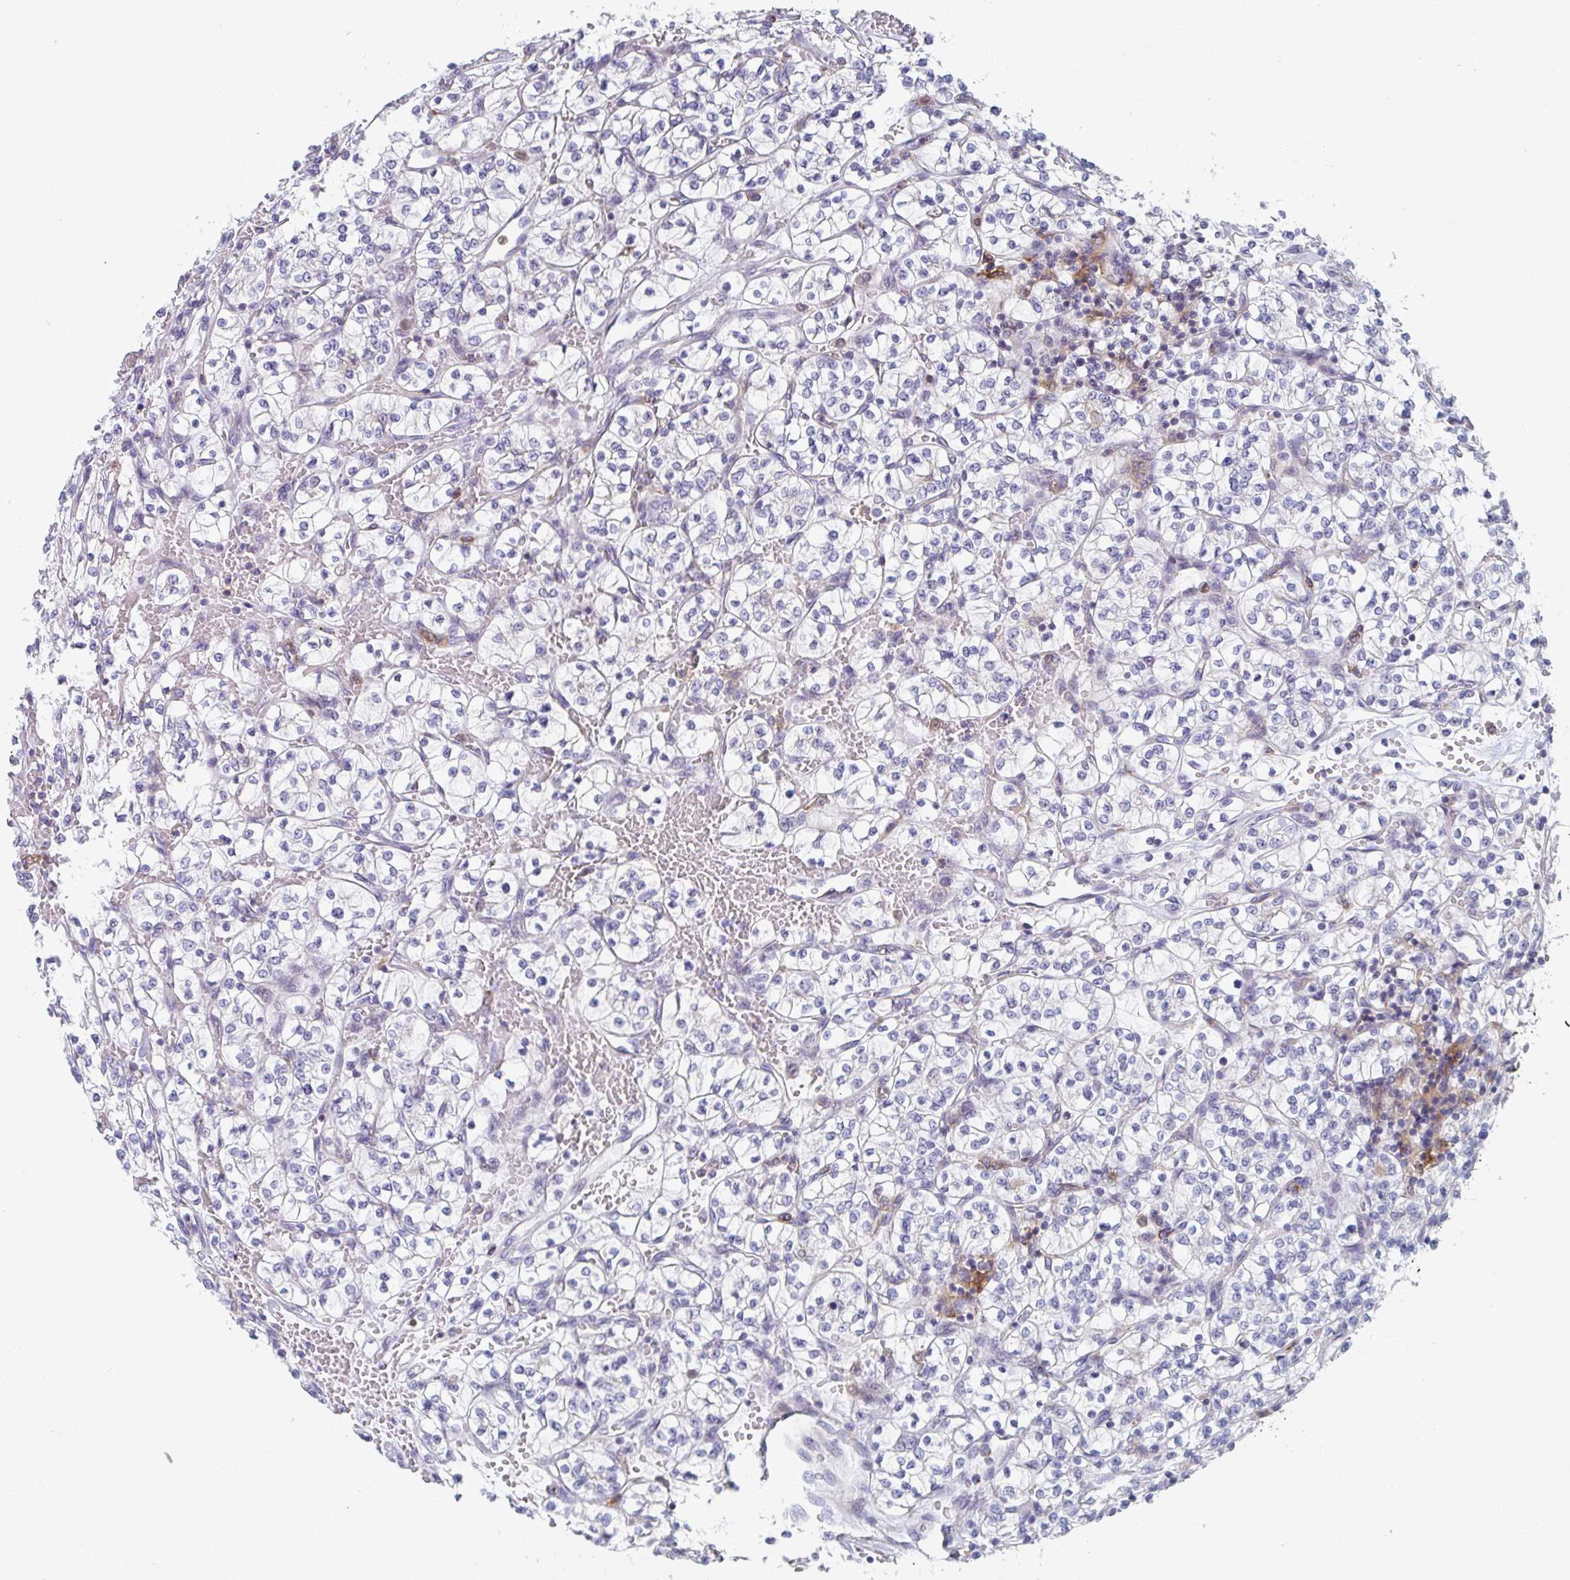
{"staining": {"intensity": "negative", "quantity": "none", "location": "none"}, "tissue": "renal cancer", "cell_type": "Tumor cells", "image_type": "cancer", "snomed": [{"axis": "morphology", "description": "Adenocarcinoma, NOS"}, {"axis": "topography", "description": "Kidney"}], "caption": "Protein analysis of adenocarcinoma (renal) reveals no significant positivity in tumor cells.", "gene": "KLHL33", "patient": {"sex": "female", "age": 64}}